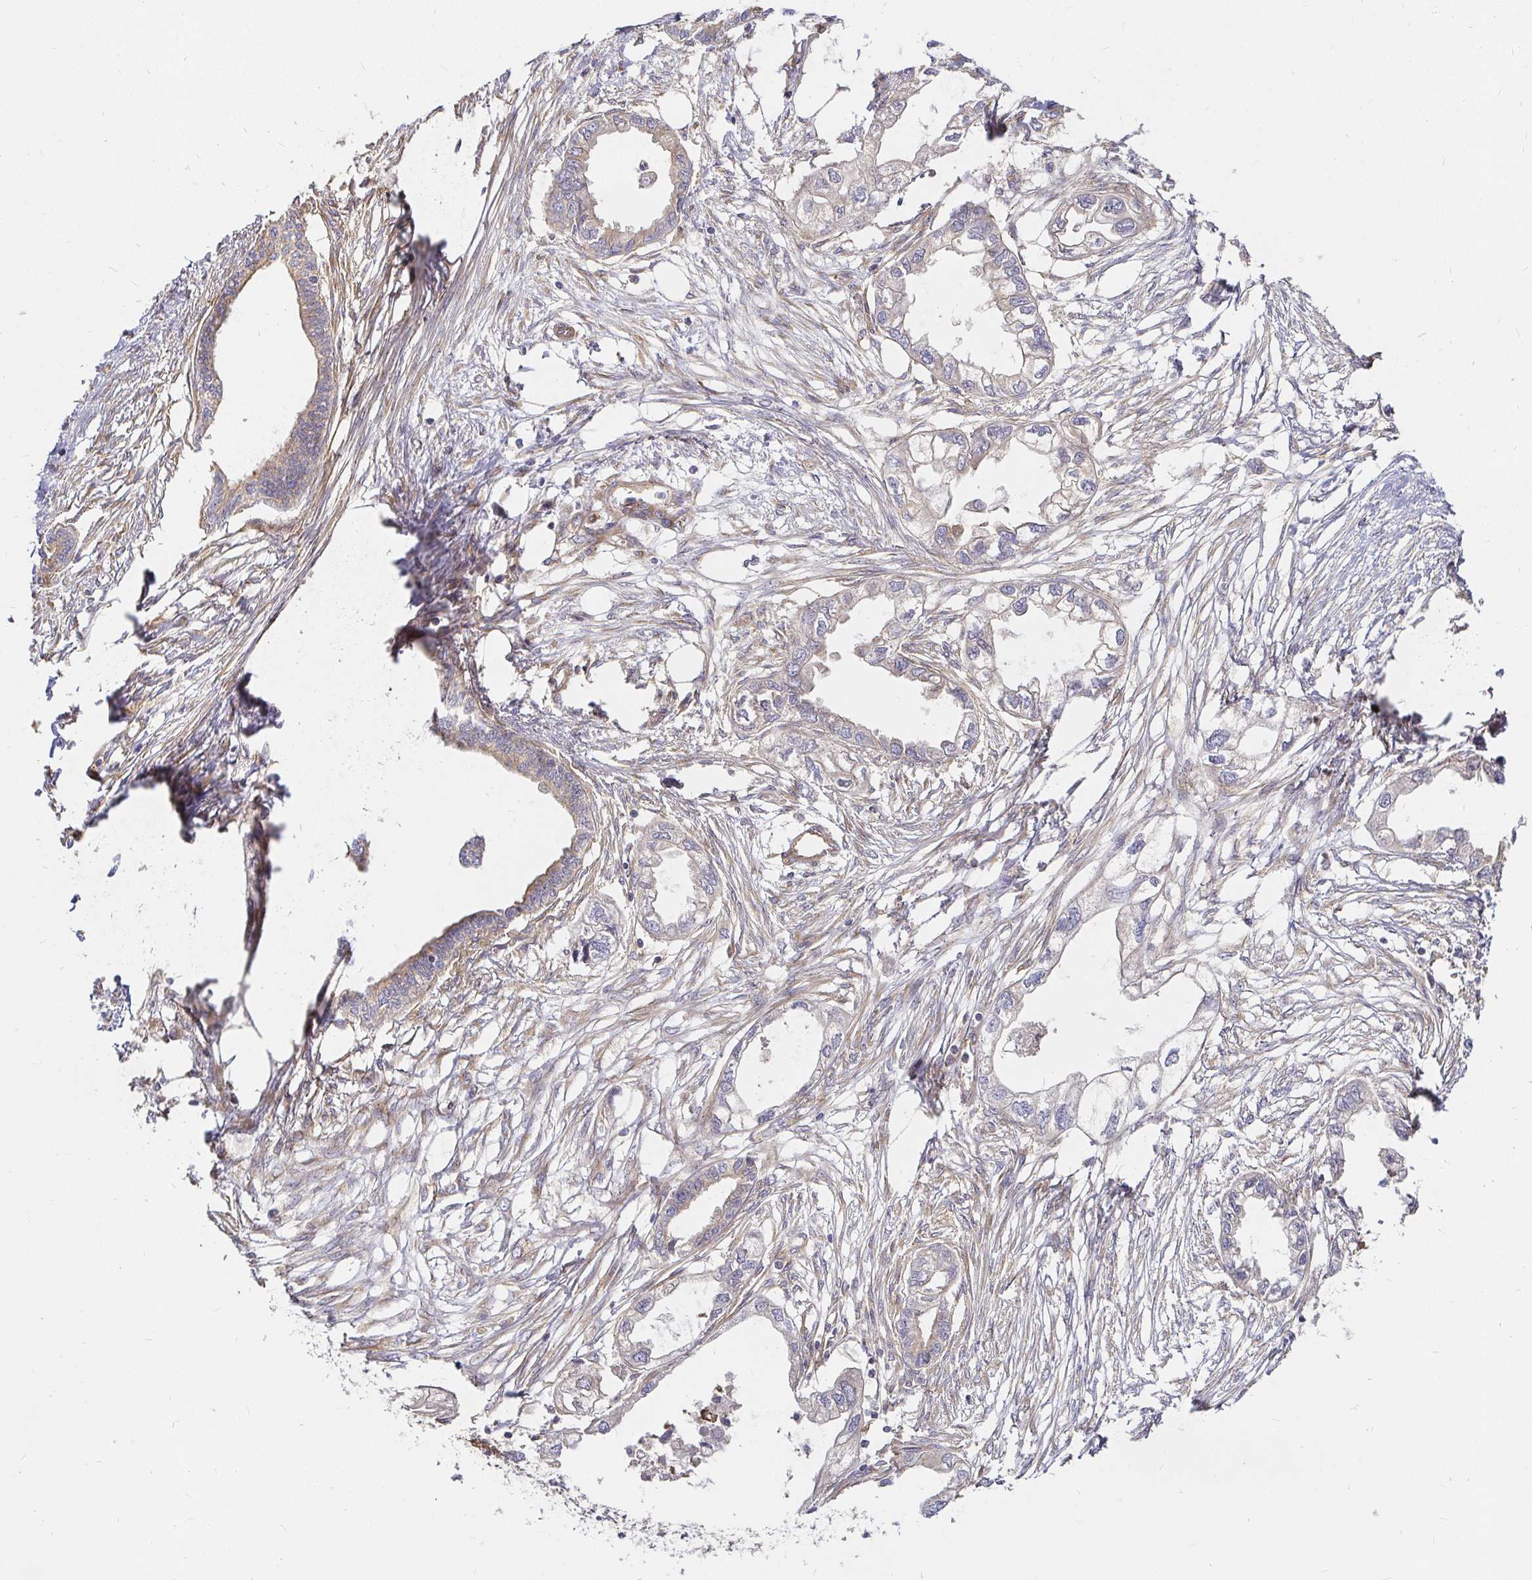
{"staining": {"intensity": "weak", "quantity": "<25%", "location": "cytoplasmic/membranous"}, "tissue": "endometrial cancer", "cell_type": "Tumor cells", "image_type": "cancer", "snomed": [{"axis": "morphology", "description": "Adenocarcinoma, NOS"}, {"axis": "morphology", "description": "Adenocarcinoma, metastatic, NOS"}, {"axis": "topography", "description": "Adipose tissue"}, {"axis": "topography", "description": "Endometrium"}], "caption": "High magnification brightfield microscopy of endometrial cancer stained with DAB (brown) and counterstained with hematoxylin (blue): tumor cells show no significant staining.", "gene": "KIF5B", "patient": {"sex": "female", "age": 67}}